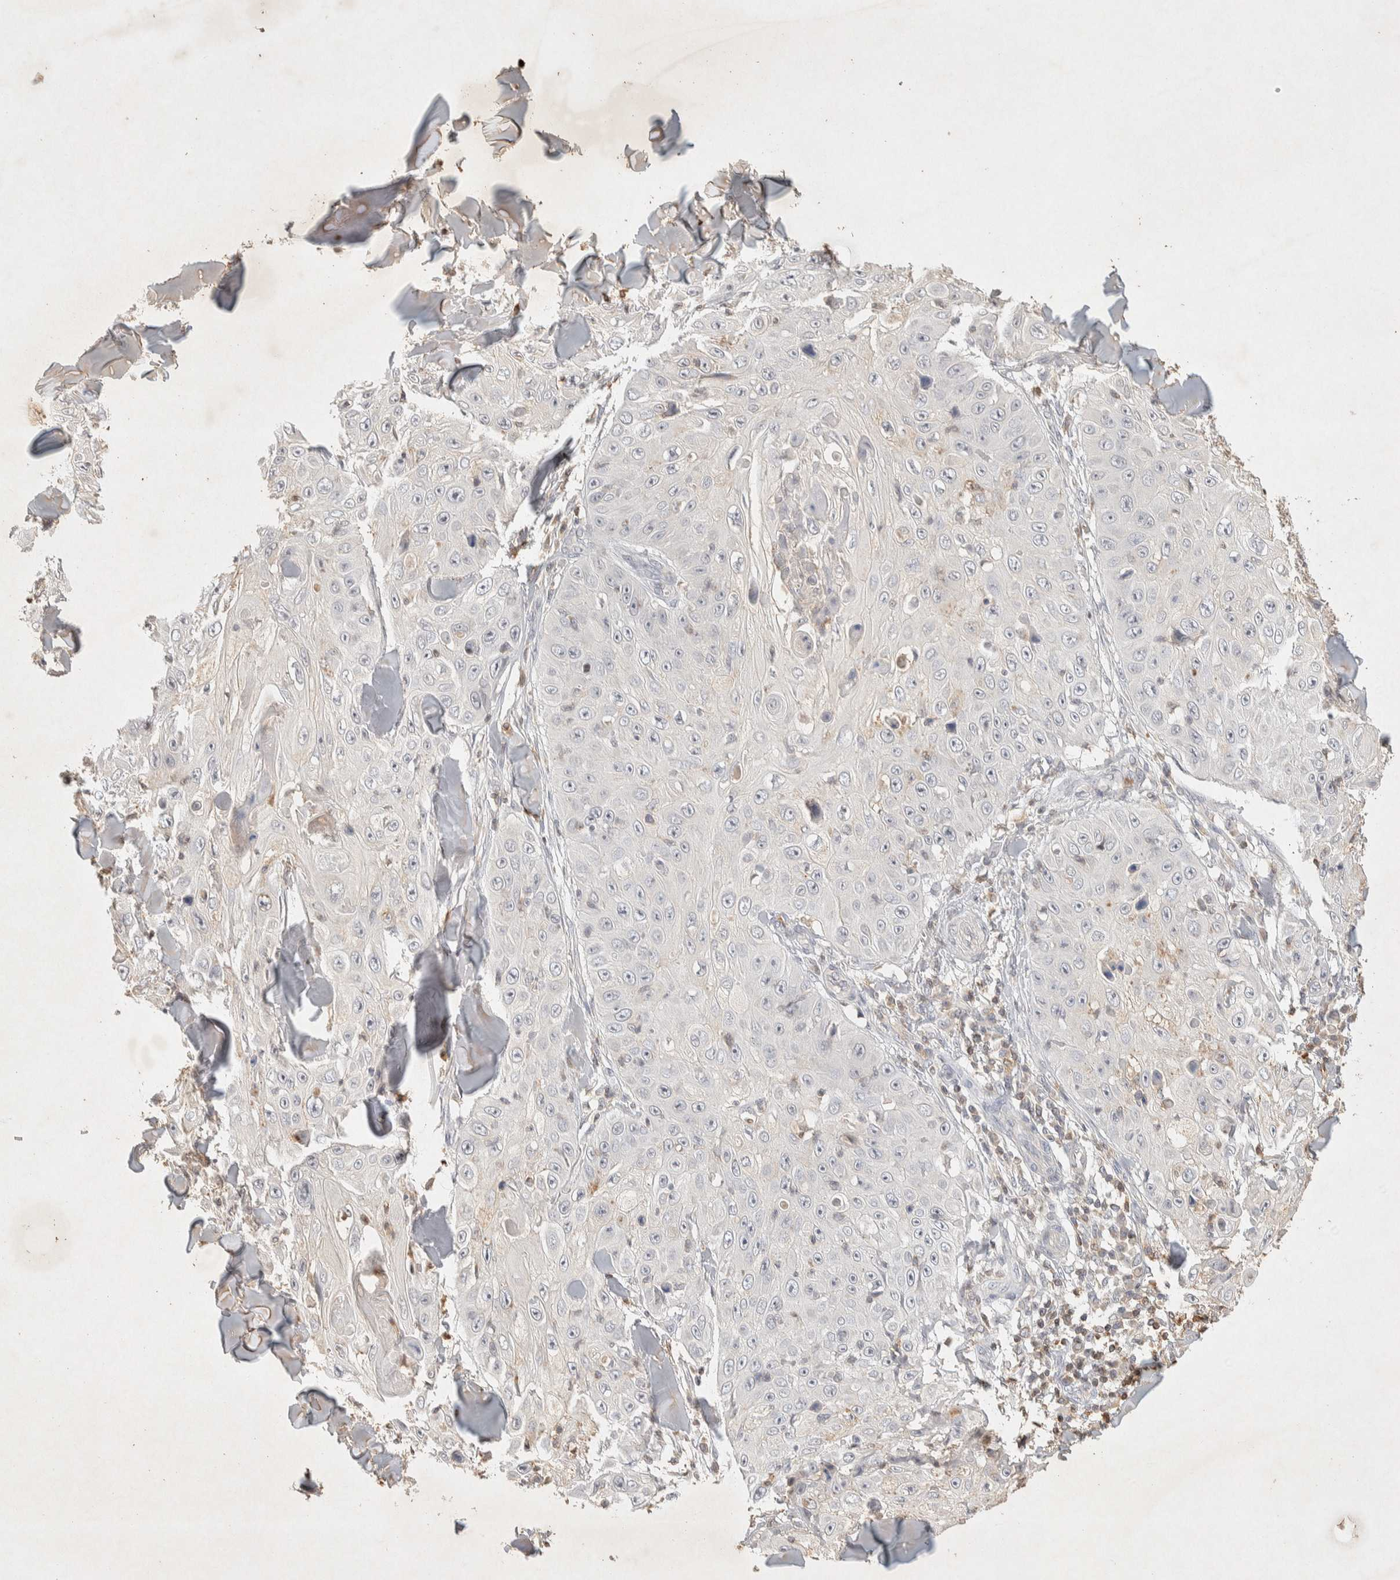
{"staining": {"intensity": "negative", "quantity": "none", "location": "none"}, "tissue": "skin cancer", "cell_type": "Tumor cells", "image_type": "cancer", "snomed": [{"axis": "morphology", "description": "Squamous cell carcinoma, NOS"}, {"axis": "topography", "description": "Skin"}], "caption": "This is an IHC image of human squamous cell carcinoma (skin). There is no positivity in tumor cells.", "gene": "RAC2", "patient": {"sex": "male", "age": 86}}